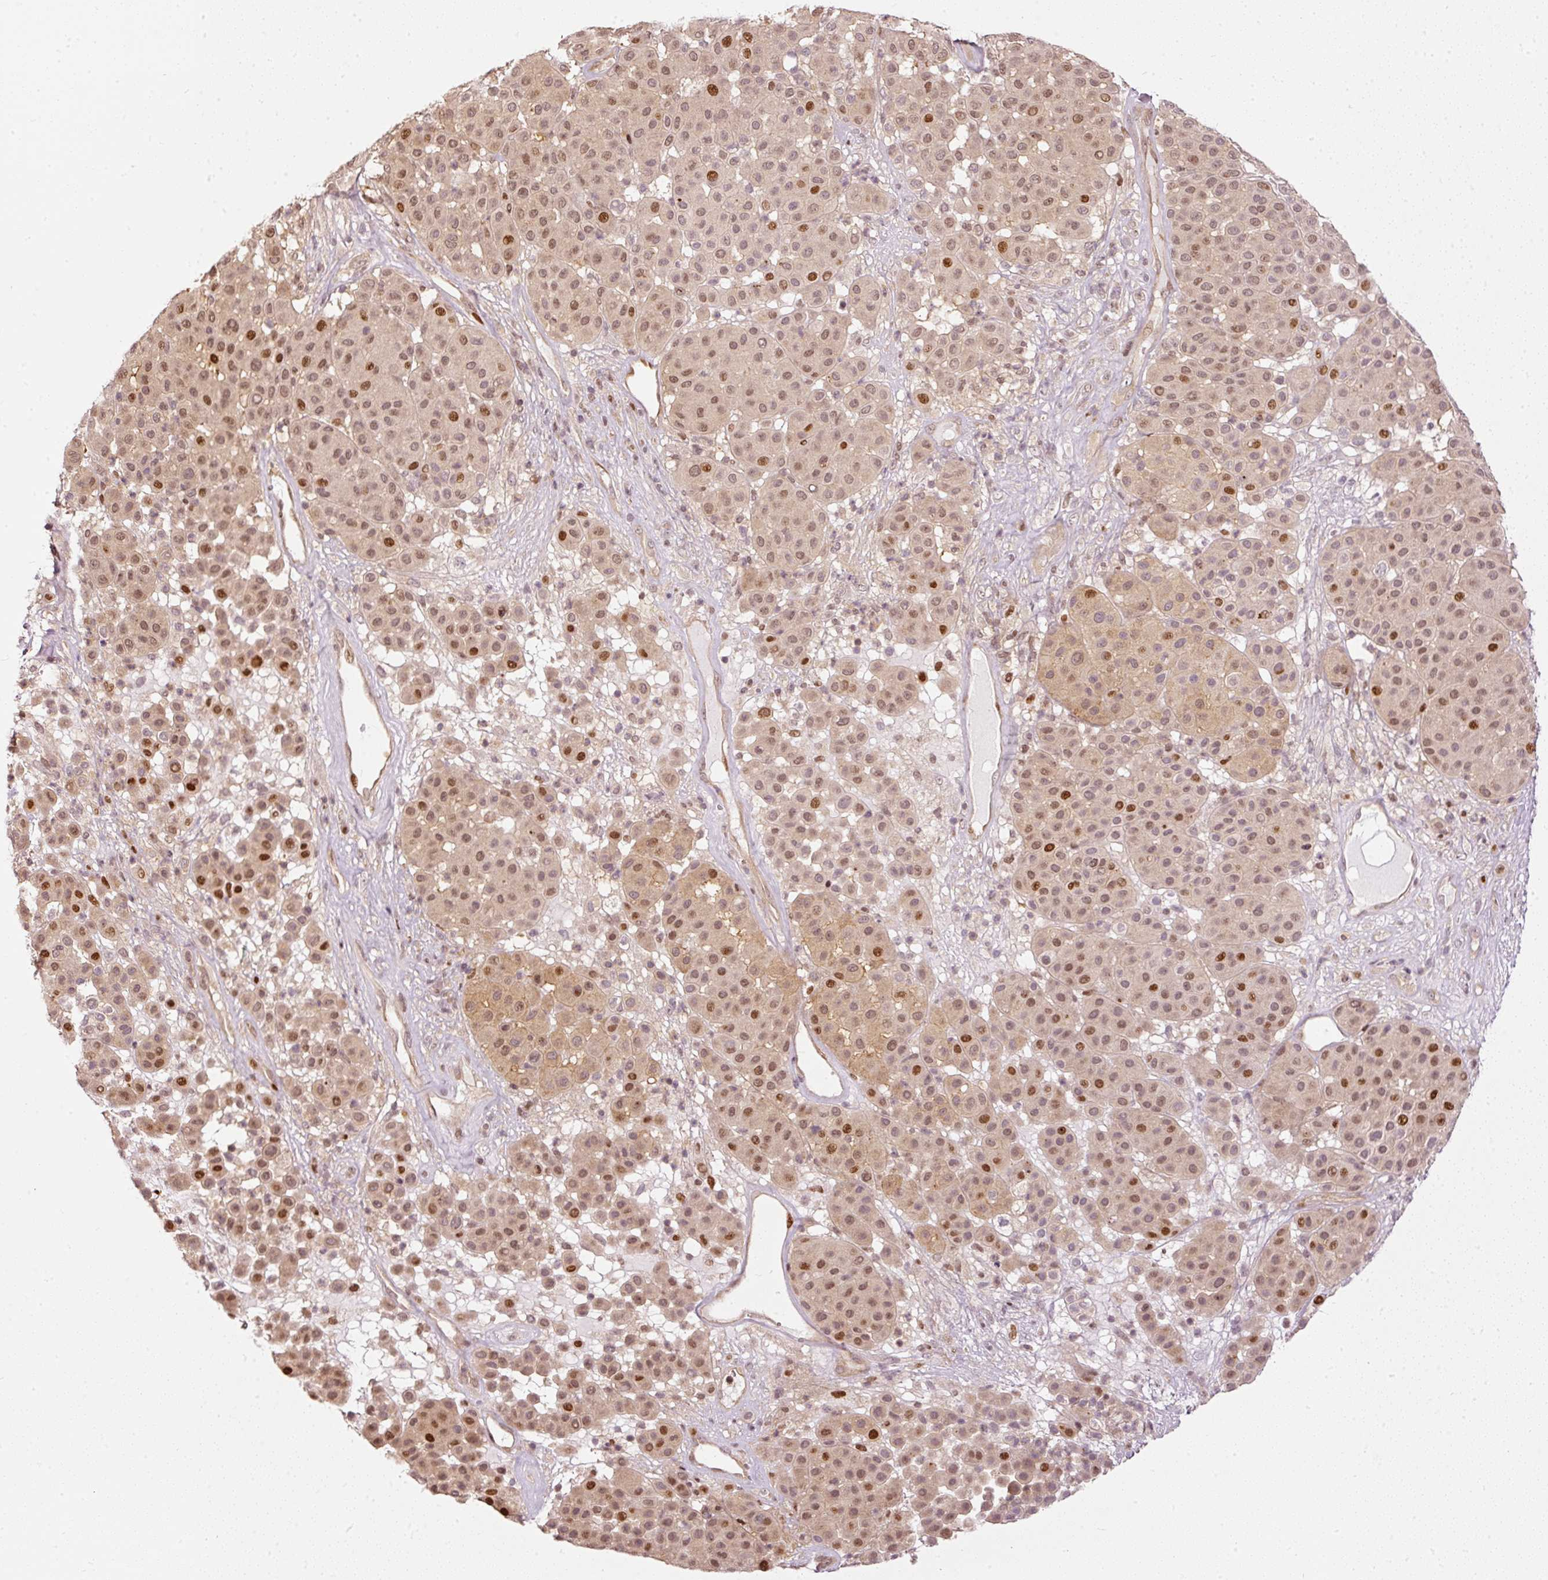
{"staining": {"intensity": "moderate", "quantity": ">75%", "location": "cytoplasmic/membranous,nuclear"}, "tissue": "melanoma", "cell_type": "Tumor cells", "image_type": "cancer", "snomed": [{"axis": "morphology", "description": "Malignant melanoma, Metastatic site"}, {"axis": "topography", "description": "Smooth muscle"}], "caption": "Immunohistochemistry (IHC) of malignant melanoma (metastatic site) reveals medium levels of moderate cytoplasmic/membranous and nuclear expression in approximately >75% of tumor cells. Using DAB (brown) and hematoxylin (blue) stains, captured at high magnification using brightfield microscopy.", "gene": "ZNF778", "patient": {"sex": "male", "age": 41}}